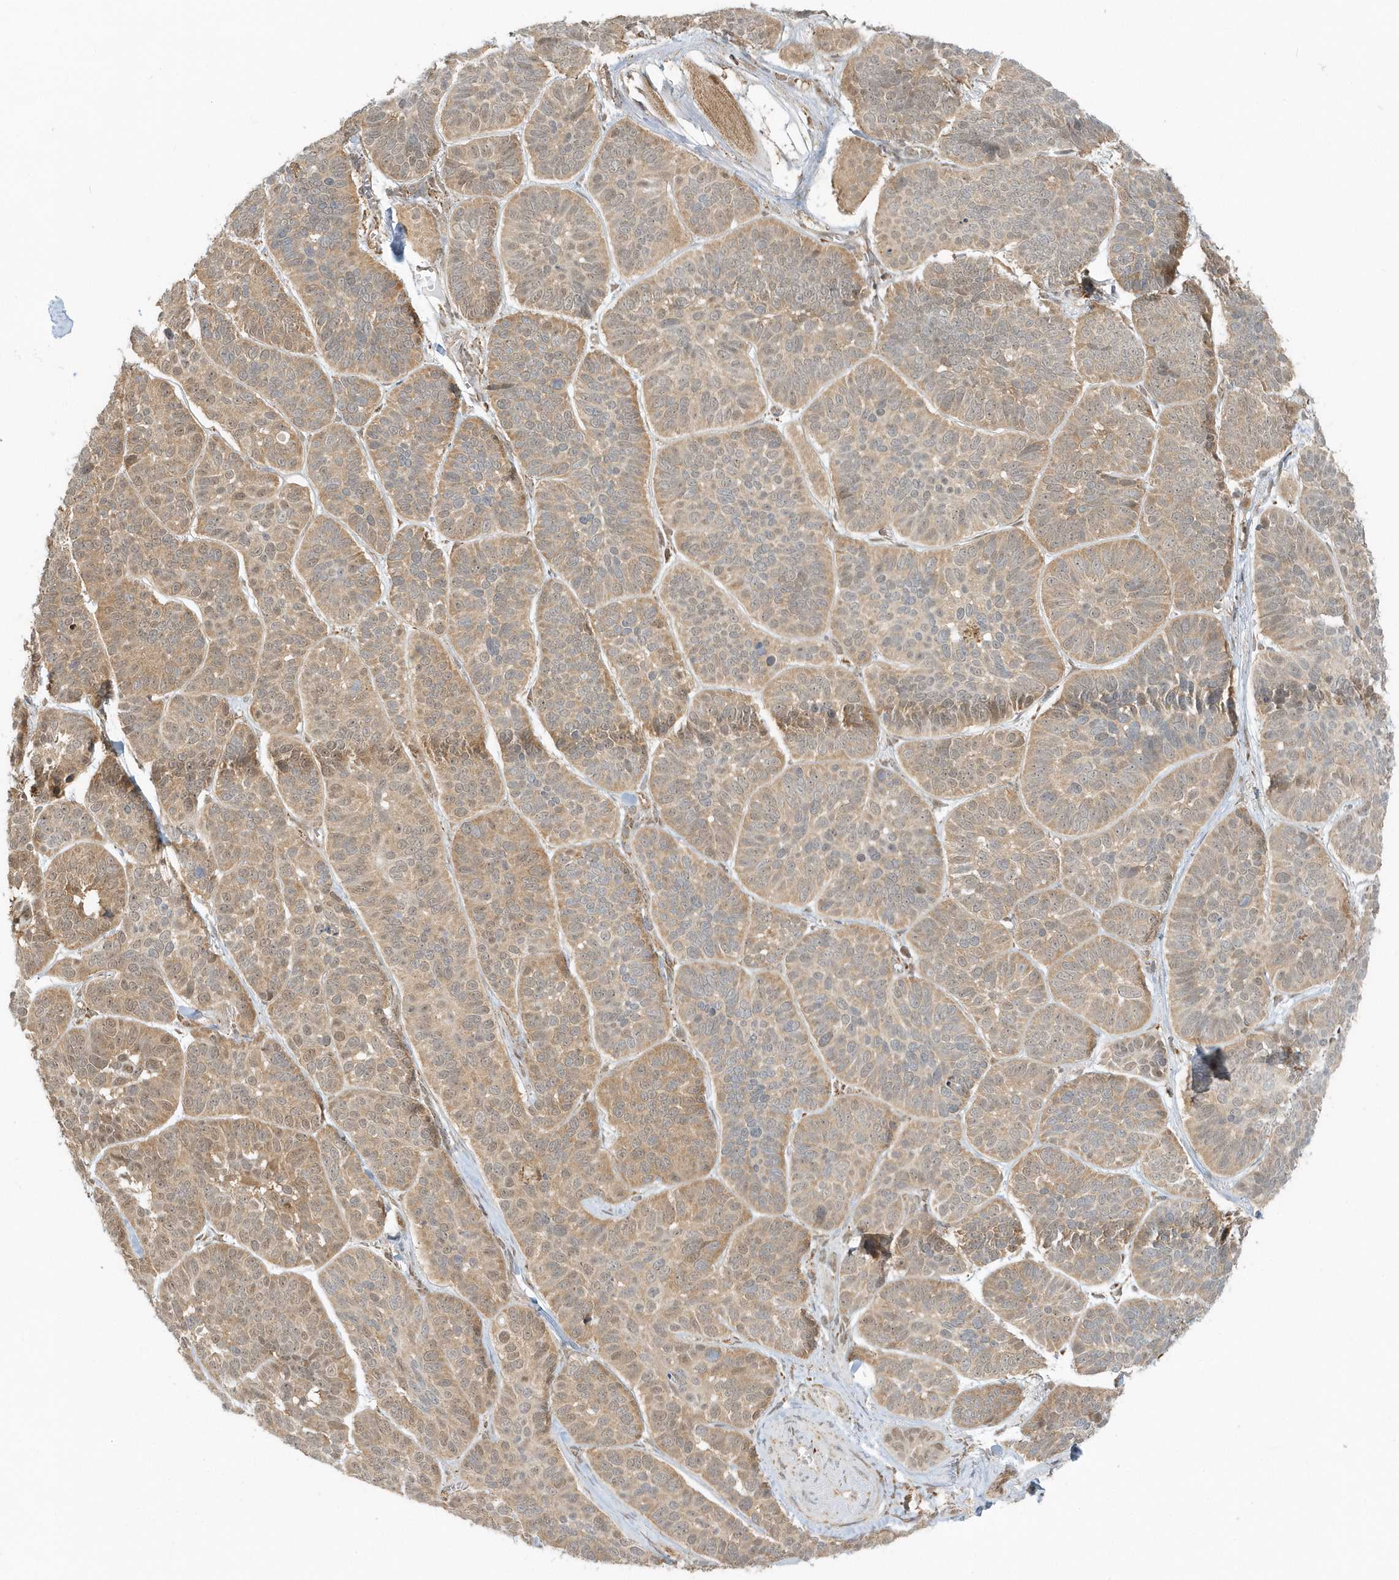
{"staining": {"intensity": "weak", "quantity": "25%-75%", "location": "cytoplasmic/membranous,nuclear"}, "tissue": "skin cancer", "cell_type": "Tumor cells", "image_type": "cancer", "snomed": [{"axis": "morphology", "description": "Basal cell carcinoma"}, {"axis": "topography", "description": "Skin"}], "caption": "Human skin cancer (basal cell carcinoma) stained with a brown dye shows weak cytoplasmic/membranous and nuclear positive positivity in approximately 25%-75% of tumor cells.", "gene": "PSMD6", "patient": {"sex": "male", "age": 62}}